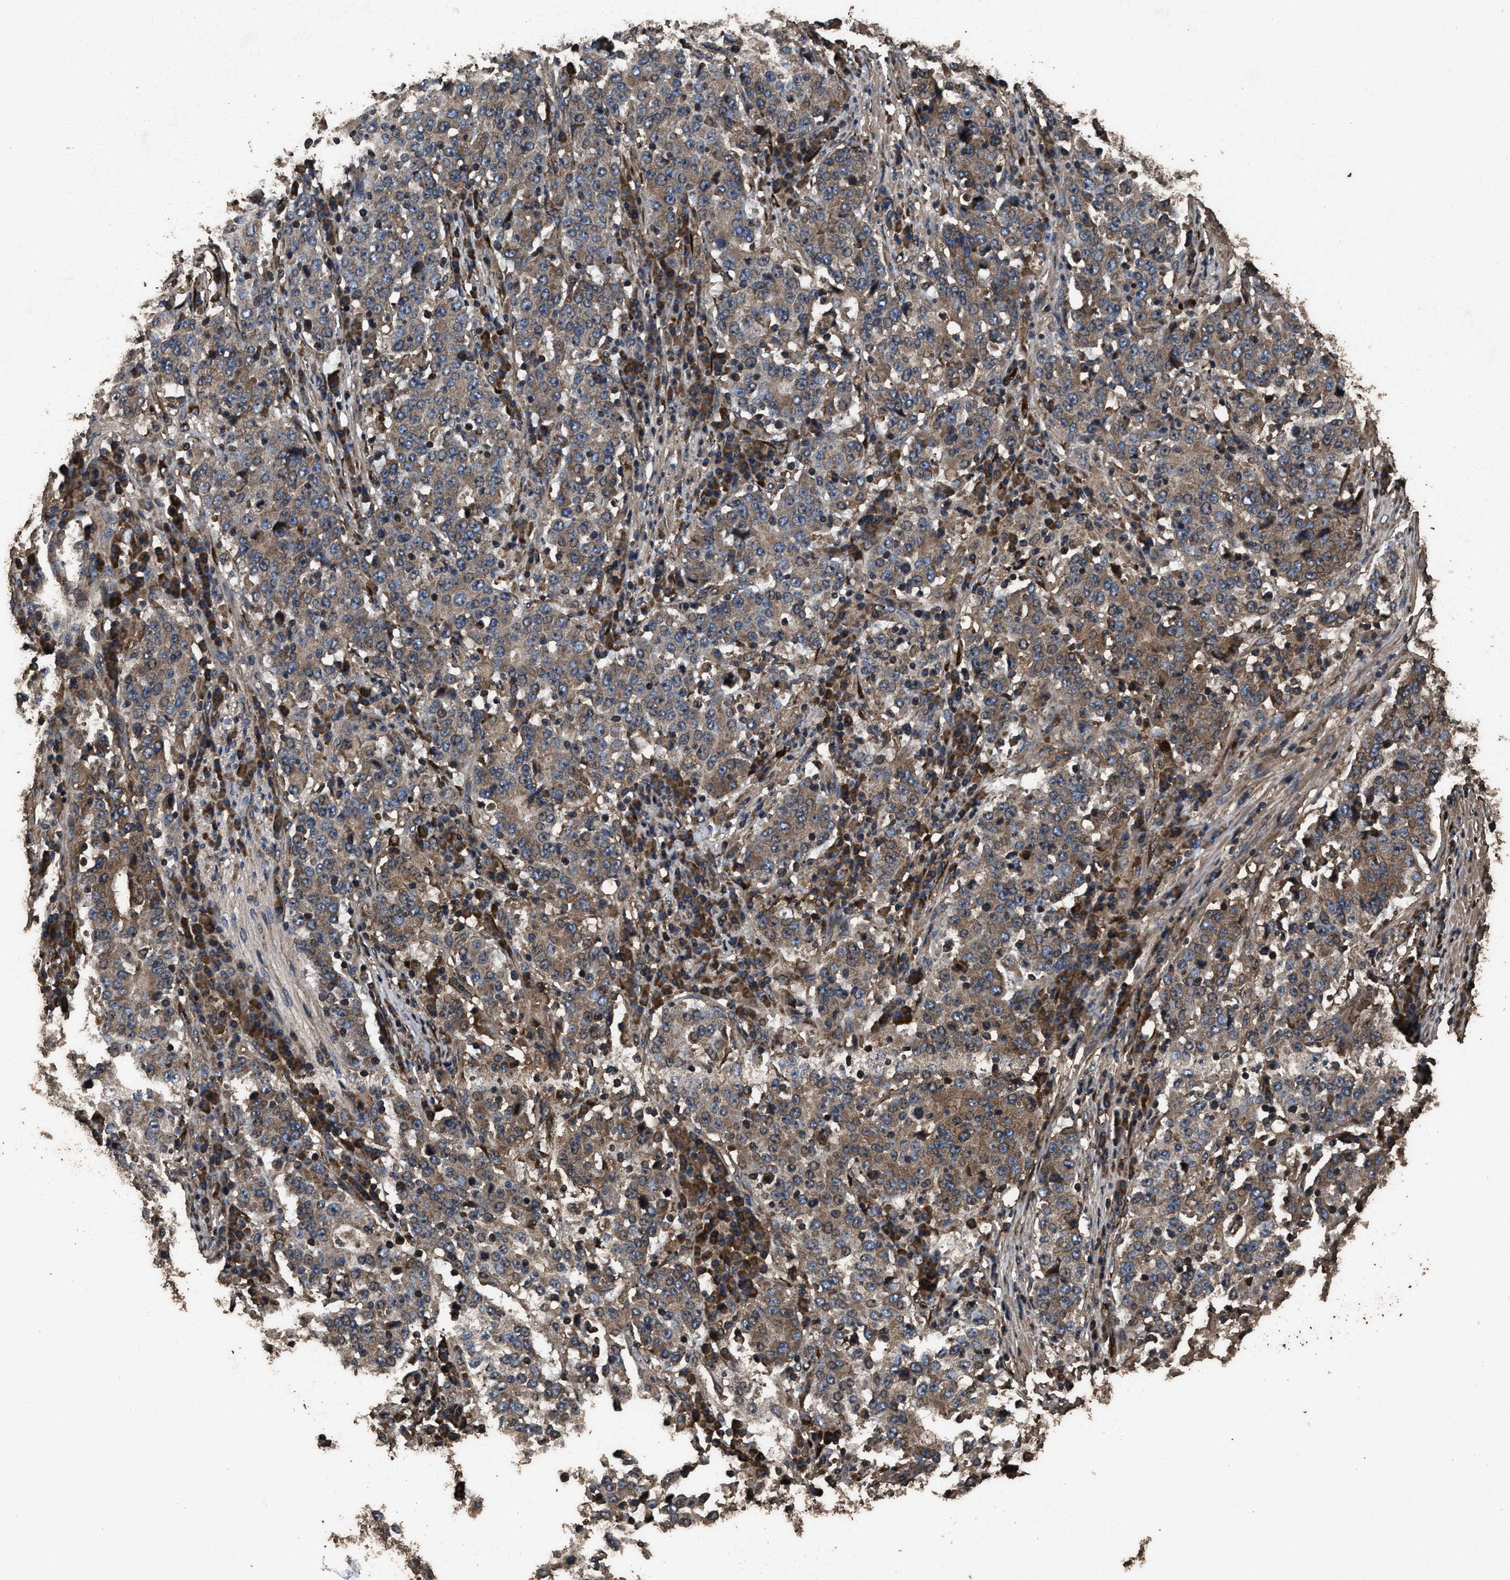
{"staining": {"intensity": "moderate", "quantity": ">75%", "location": "cytoplasmic/membranous"}, "tissue": "stomach cancer", "cell_type": "Tumor cells", "image_type": "cancer", "snomed": [{"axis": "morphology", "description": "Adenocarcinoma, NOS"}, {"axis": "topography", "description": "Stomach"}], "caption": "A brown stain highlights moderate cytoplasmic/membranous expression of a protein in adenocarcinoma (stomach) tumor cells. (Brightfield microscopy of DAB IHC at high magnification).", "gene": "ZMYND19", "patient": {"sex": "male", "age": 59}}